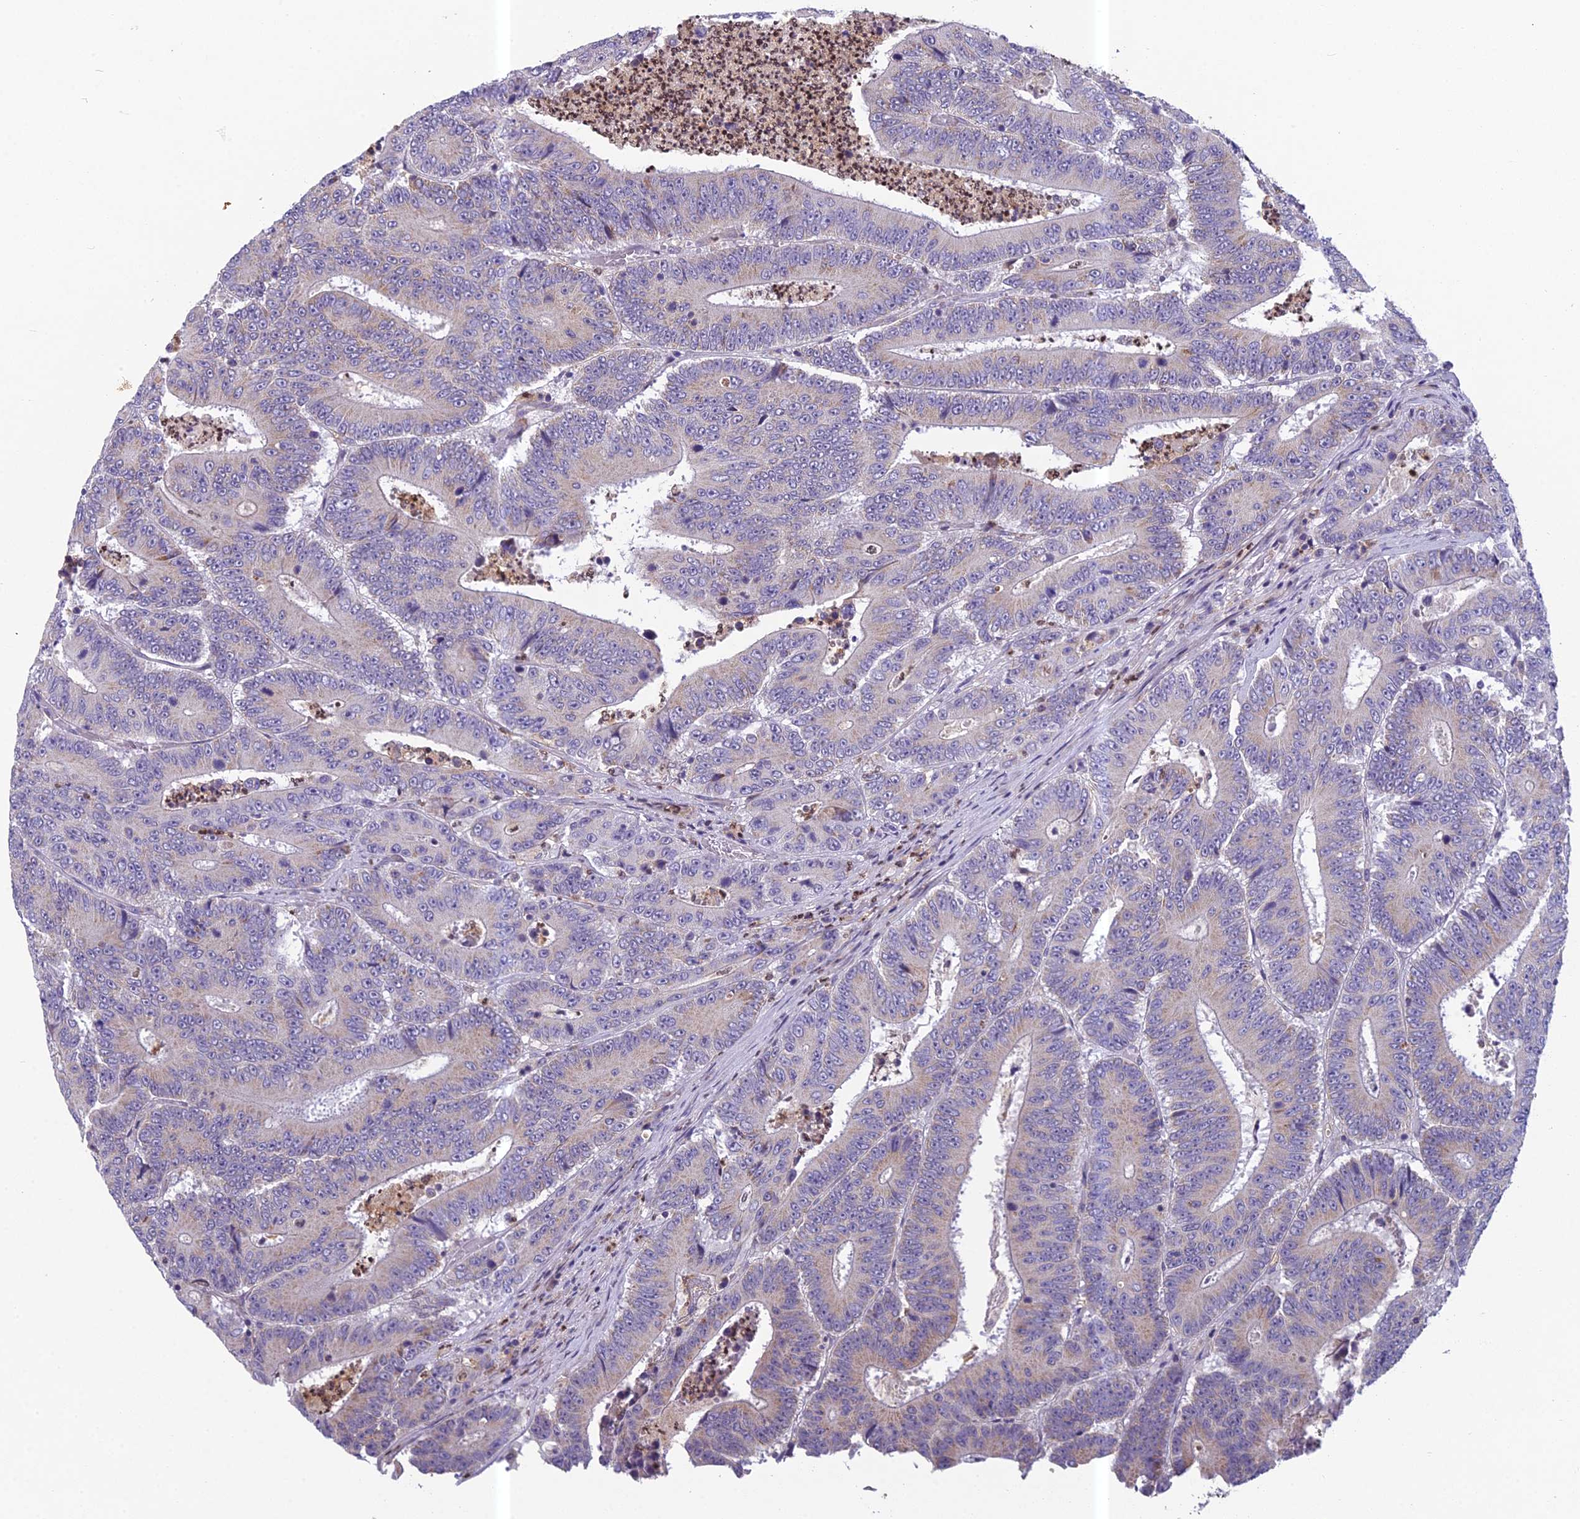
{"staining": {"intensity": "weak", "quantity": "<25%", "location": "cytoplasmic/membranous"}, "tissue": "colorectal cancer", "cell_type": "Tumor cells", "image_type": "cancer", "snomed": [{"axis": "morphology", "description": "Adenocarcinoma, NOS"}, {"axis": "topography", "description": "Colon"}], "caption": "Immunohistochemistry (IHC) of human adenocarcinoma (colorectal) reveals no expression in tumor cells.", "gene": "ENSG00000188897", "patient": {"sex": "male", "age": 83}}